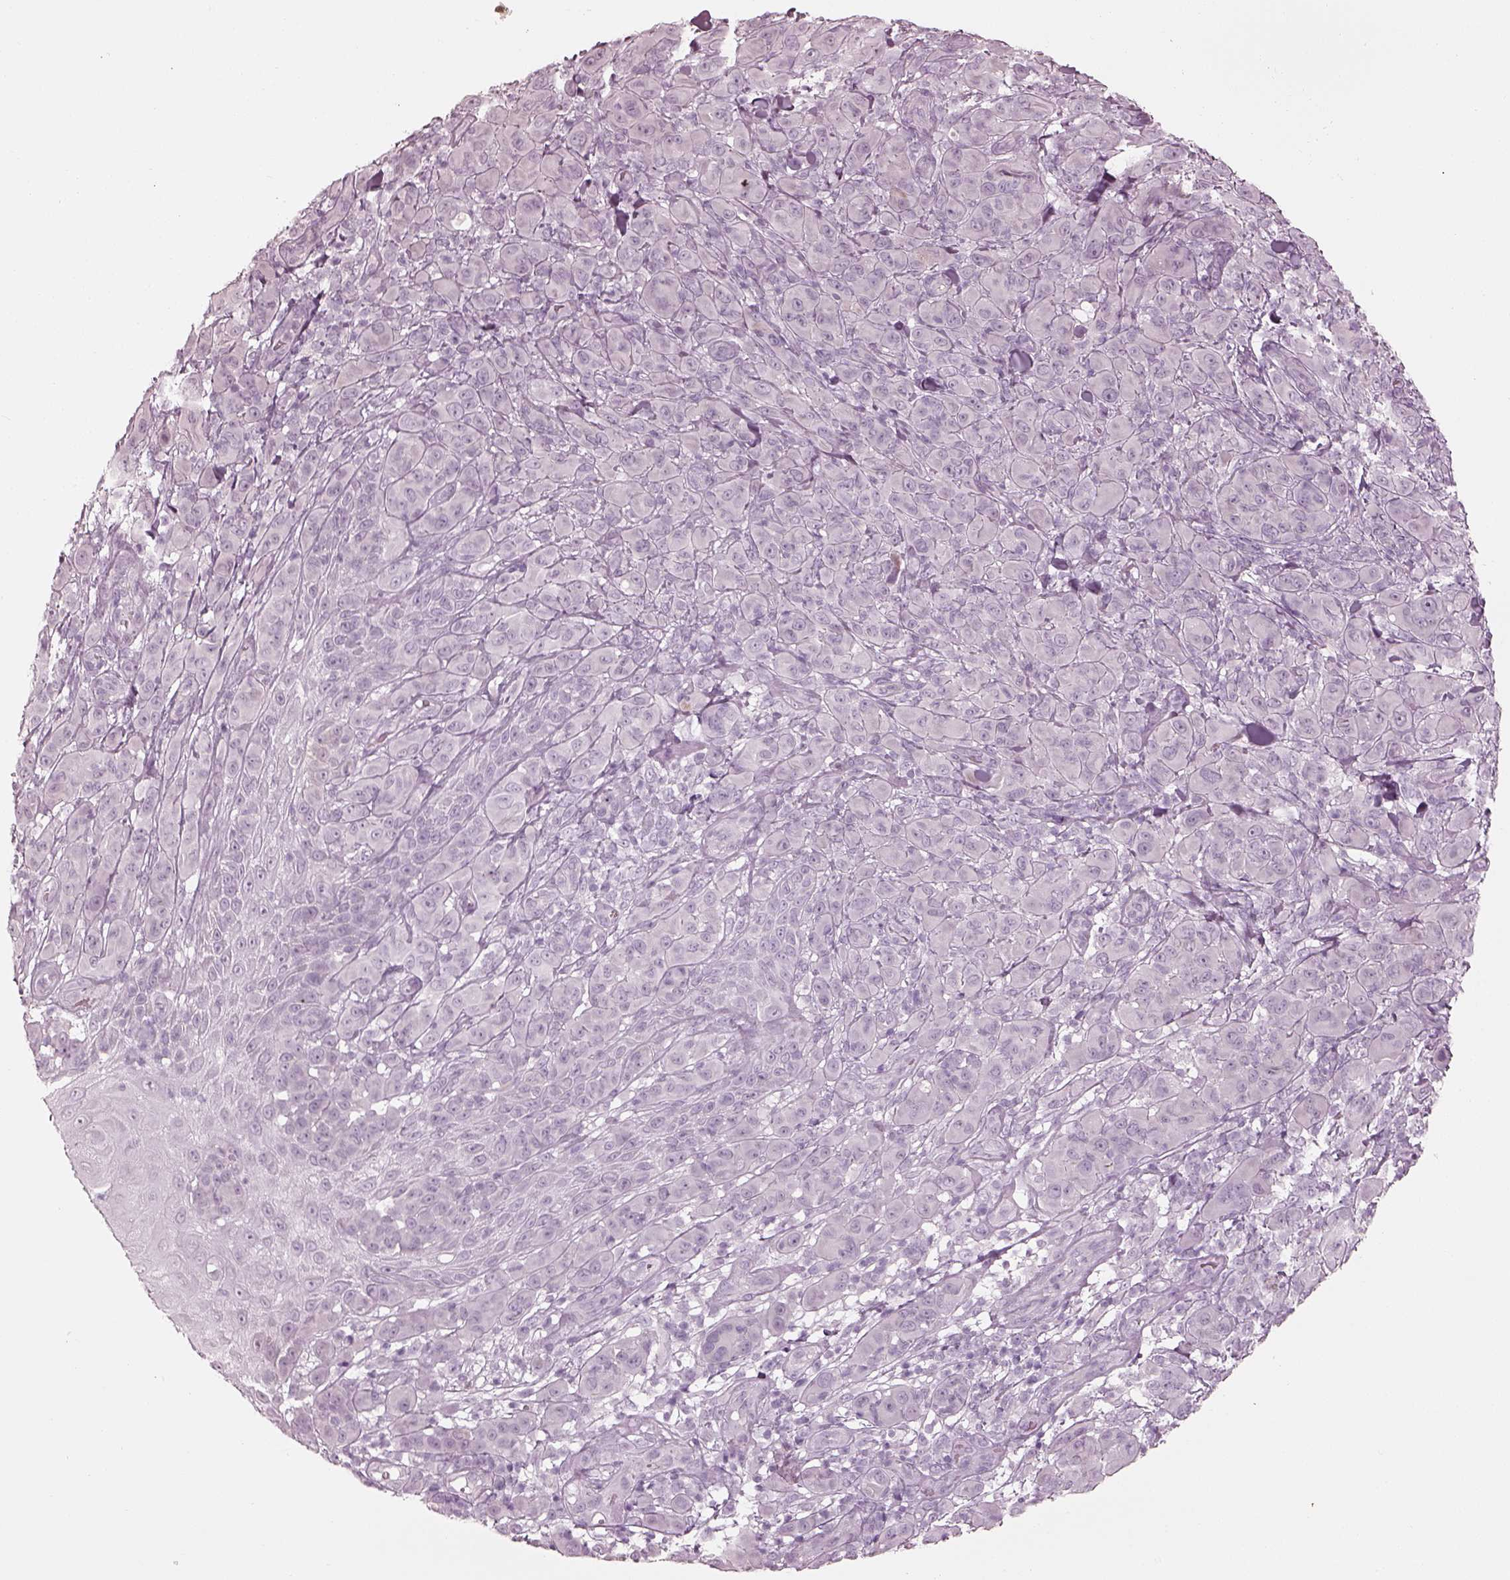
{"staining": {"intensity": "negative", "quantity": "none", "location": "none"}, "tissue": "melanoma", "cell_type": "Tumor cells", "image_type": "cancer", "snomed": [{"axis": "morphology", "description": "Malignant melanoma, NOS"}, {"axis": "topography", "description": "Skin"}], "caption": "Immunohistochemical staining of malignant melanoma demonstrates no significant positivity in tumor cells.", "gene": "RSPH9", "patient": {"sex": "female", "age": 87}}